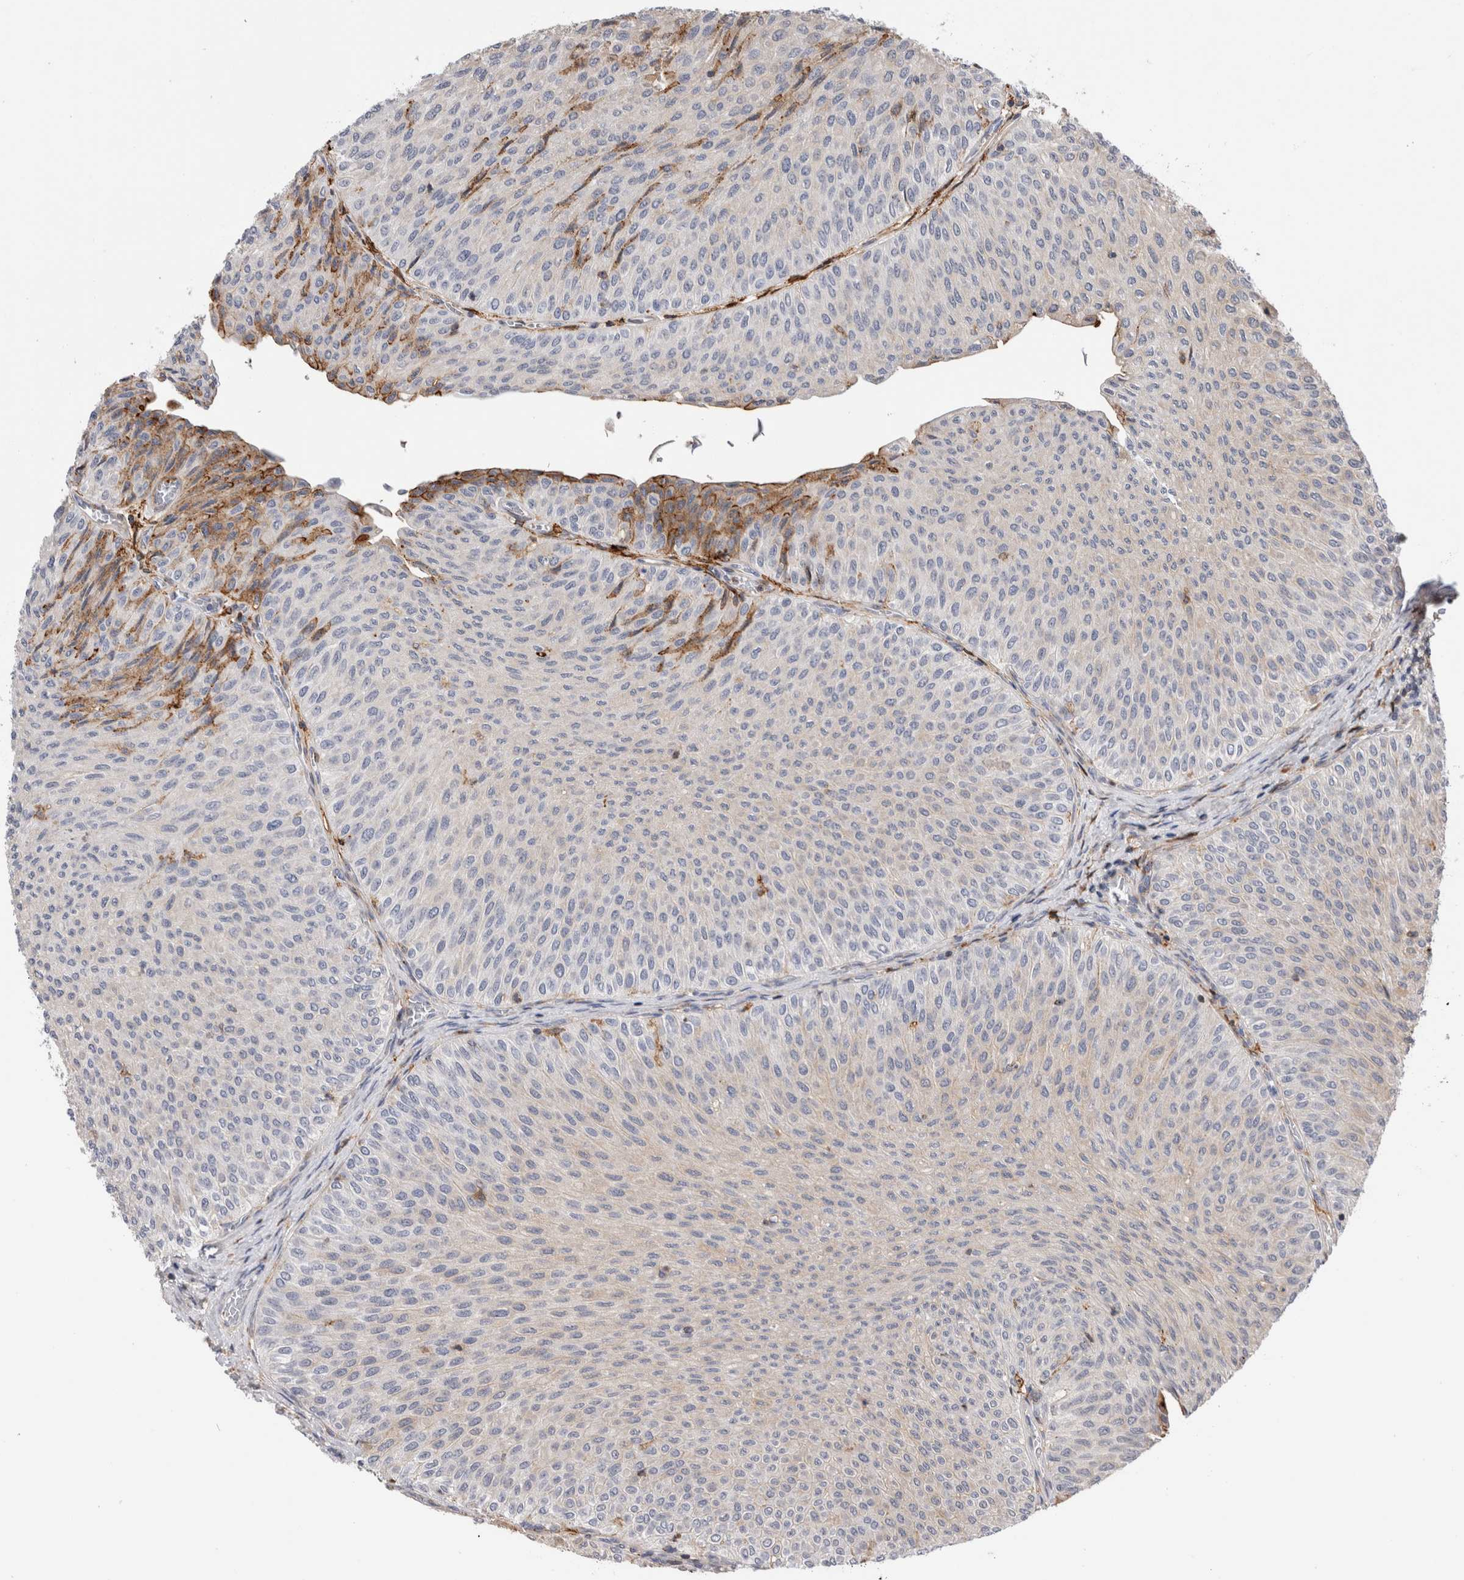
{"staining": {"intensity": "negative", "quantity": "none", "location": "none"}, "tissue": "urothelial cancer", "cell_type": "Tumor cells", "image_type": "cancer", "snomed": [{"axis": "morphology", "description": "Urothelial carcinoma, Low grade"}, {"axis": "topography", "description": "Urinary bladder"}], "caption": "High power microscopy micrograph of an IHC histopathology image of urothelial cancer, revealing no significant positivity in tumor cells. (DAB (3,3'-diaminobenzidine) immunohistochemistry visualized using brightfield microscopy, high magnification).", "gene": "CCDC88B", "patient": {"sex": "male", "age": 78}}